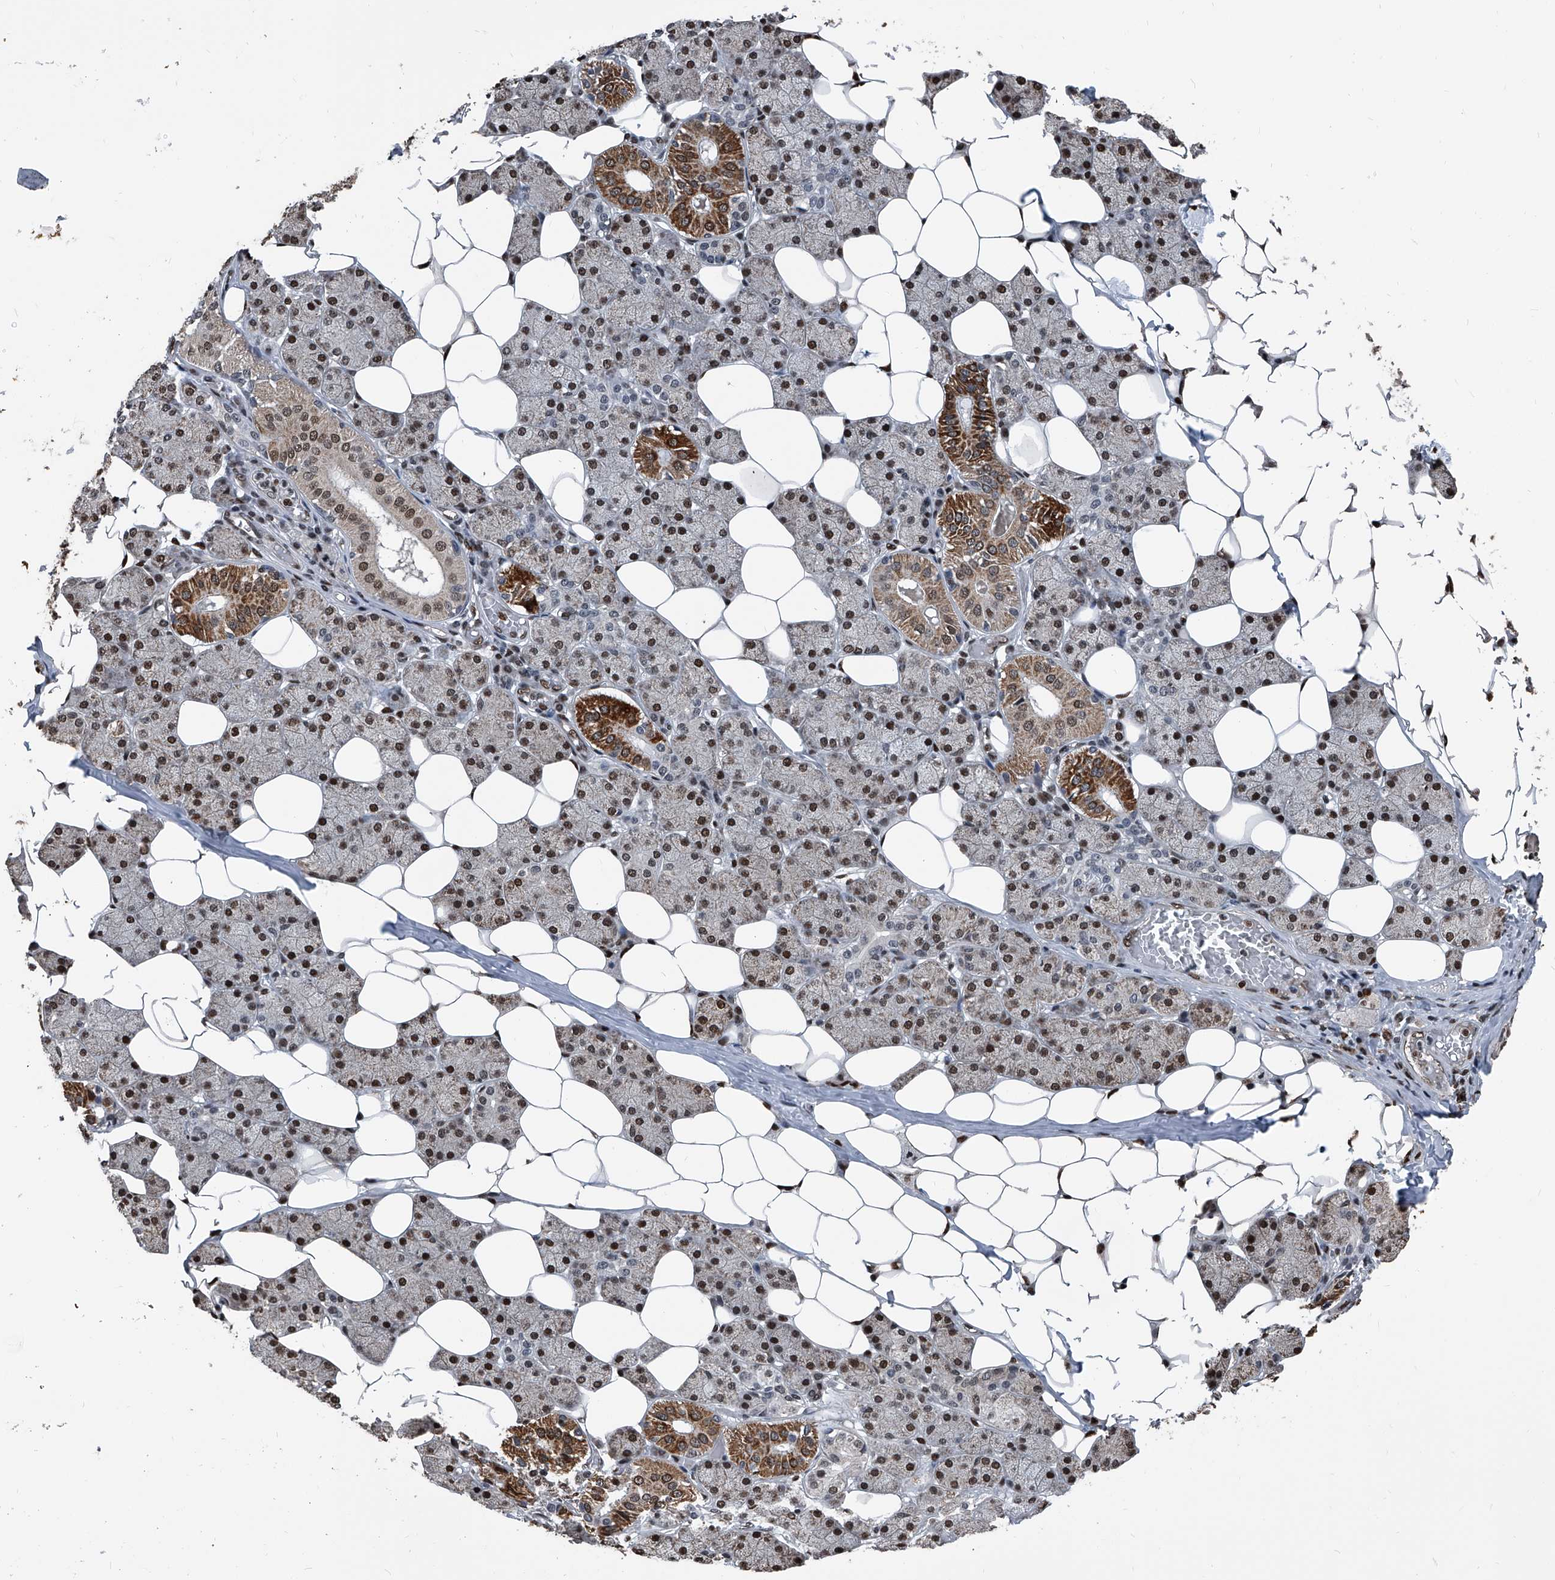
{"staining": {"intensity": "strong", "quantity": "25%-75%", "location": "cytoplasmic/membranous,nuclear"}, "tissue": "salivary gland", "cell_type": "Glandular cells", "image_type": "normal", "snomed": [{"axis": "morphology", "description": "Normal tissue, NOS"}, {"axis": "topography", "description": "Salivary gland"}], "caption": "Protein staining by immunohistochemistry (IHC) shows strong cytoplasmic/membranous,nuclear expression in about 25%-75% of glandular cells in normal salivary gland.", "gene": "FKBP5", "patient": {"sex": "female", "age": 33}}